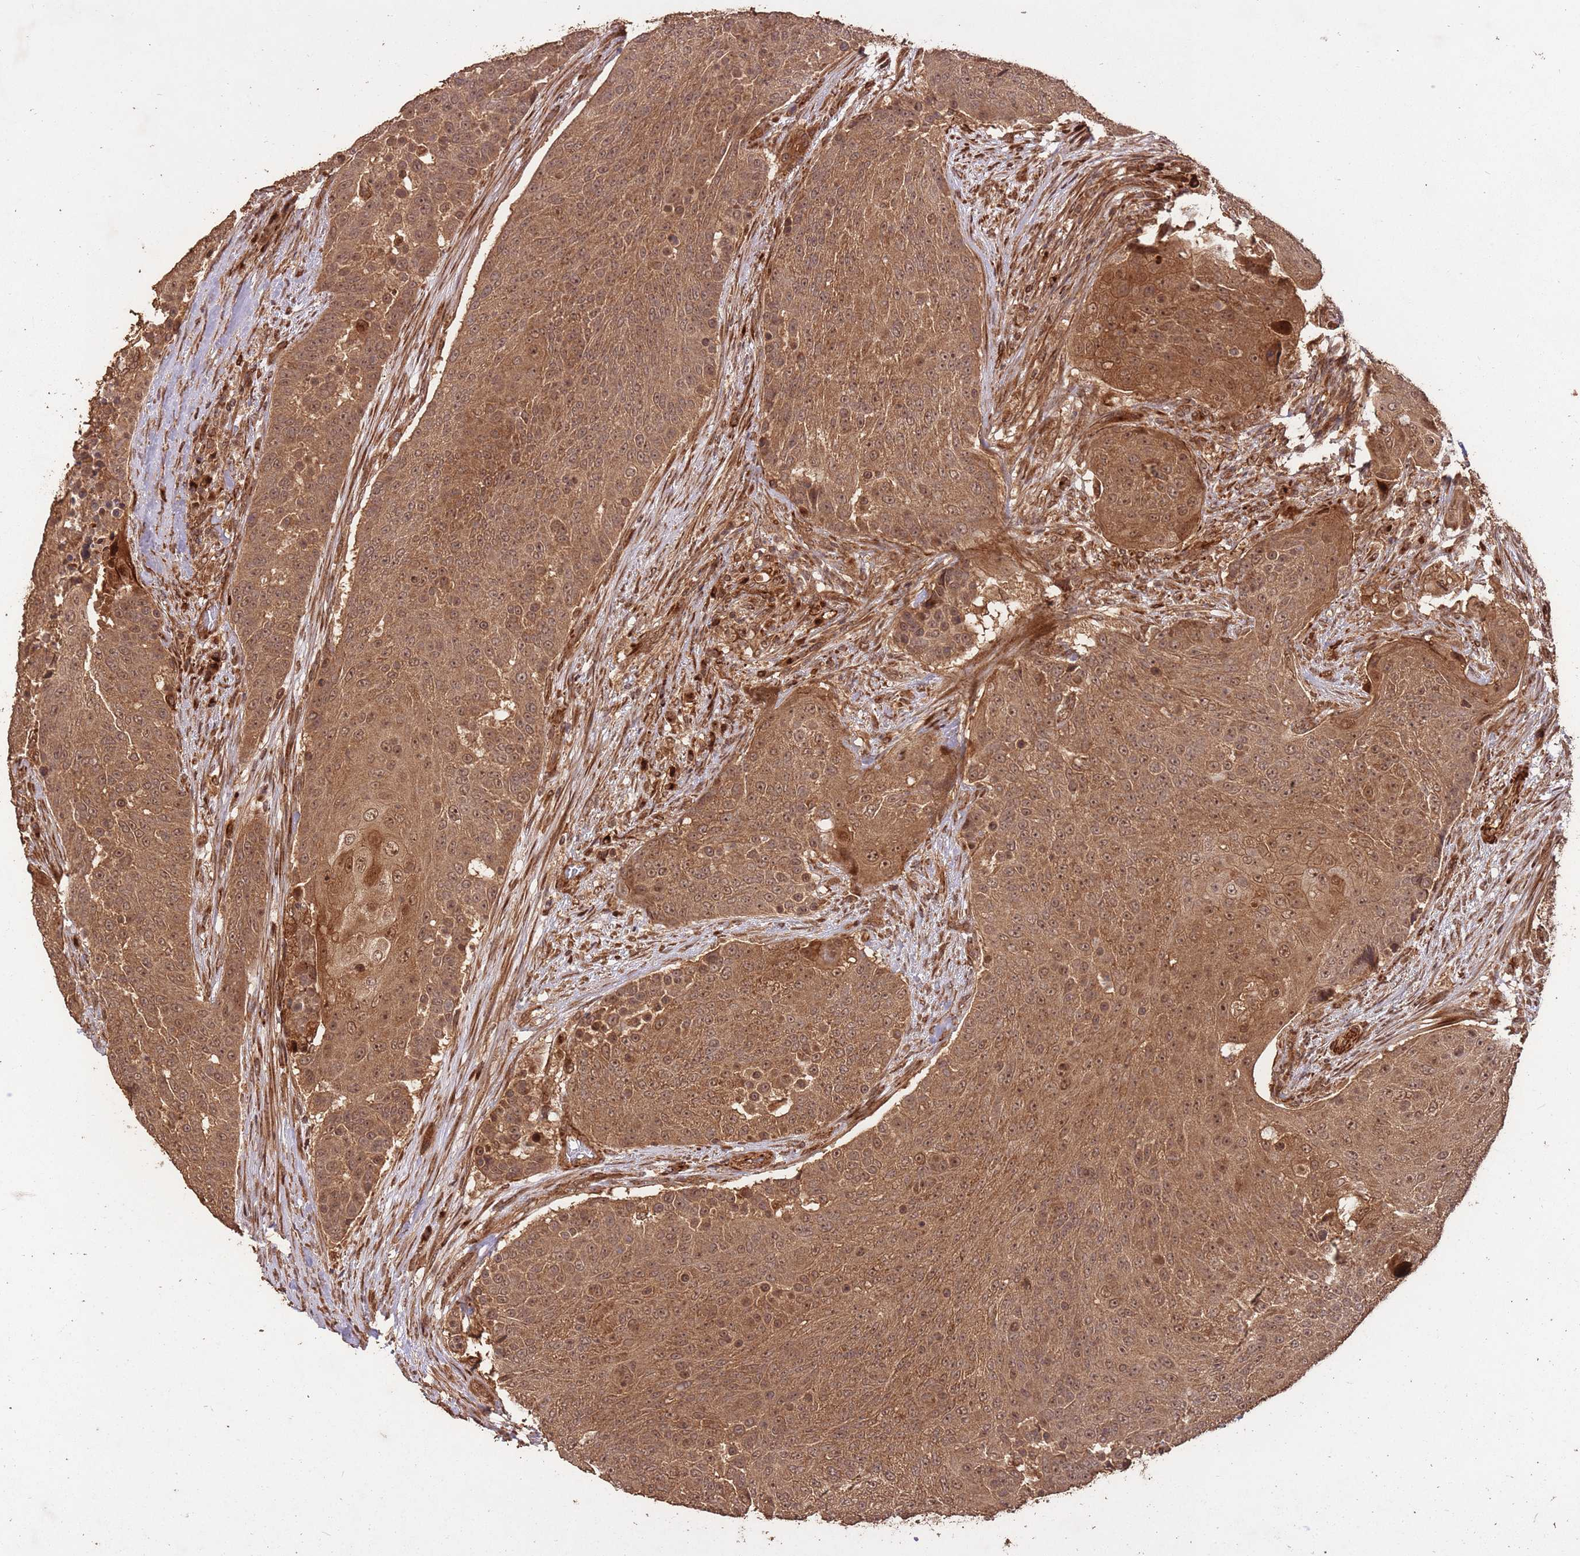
{"staining": {"intensity": "moderate", "quantity": ">75%", "location": "cytoplasmic/membranous,nuclear"}, "tissue": "urothelial cancer", "cell_type": "Tumor cells", "image_type": "cancer", "snomed": [{"axis": "morphology", "description": "Urothelial carcinoma, High grade"}, {"axis": "topography", "description": "Urinary bladder"}], "caption": "High-magnification brightfield microscopy of urothelial cancer stained with DAB (brown) and counterstained with hematoxylin (blue). tumor cells exhibit moderate cytoplasmic/membranous and nuclear staining is present in approximately>75% of cells.", "gene": "ERBB3", "patient": {"sex": "female", "age": 63}}